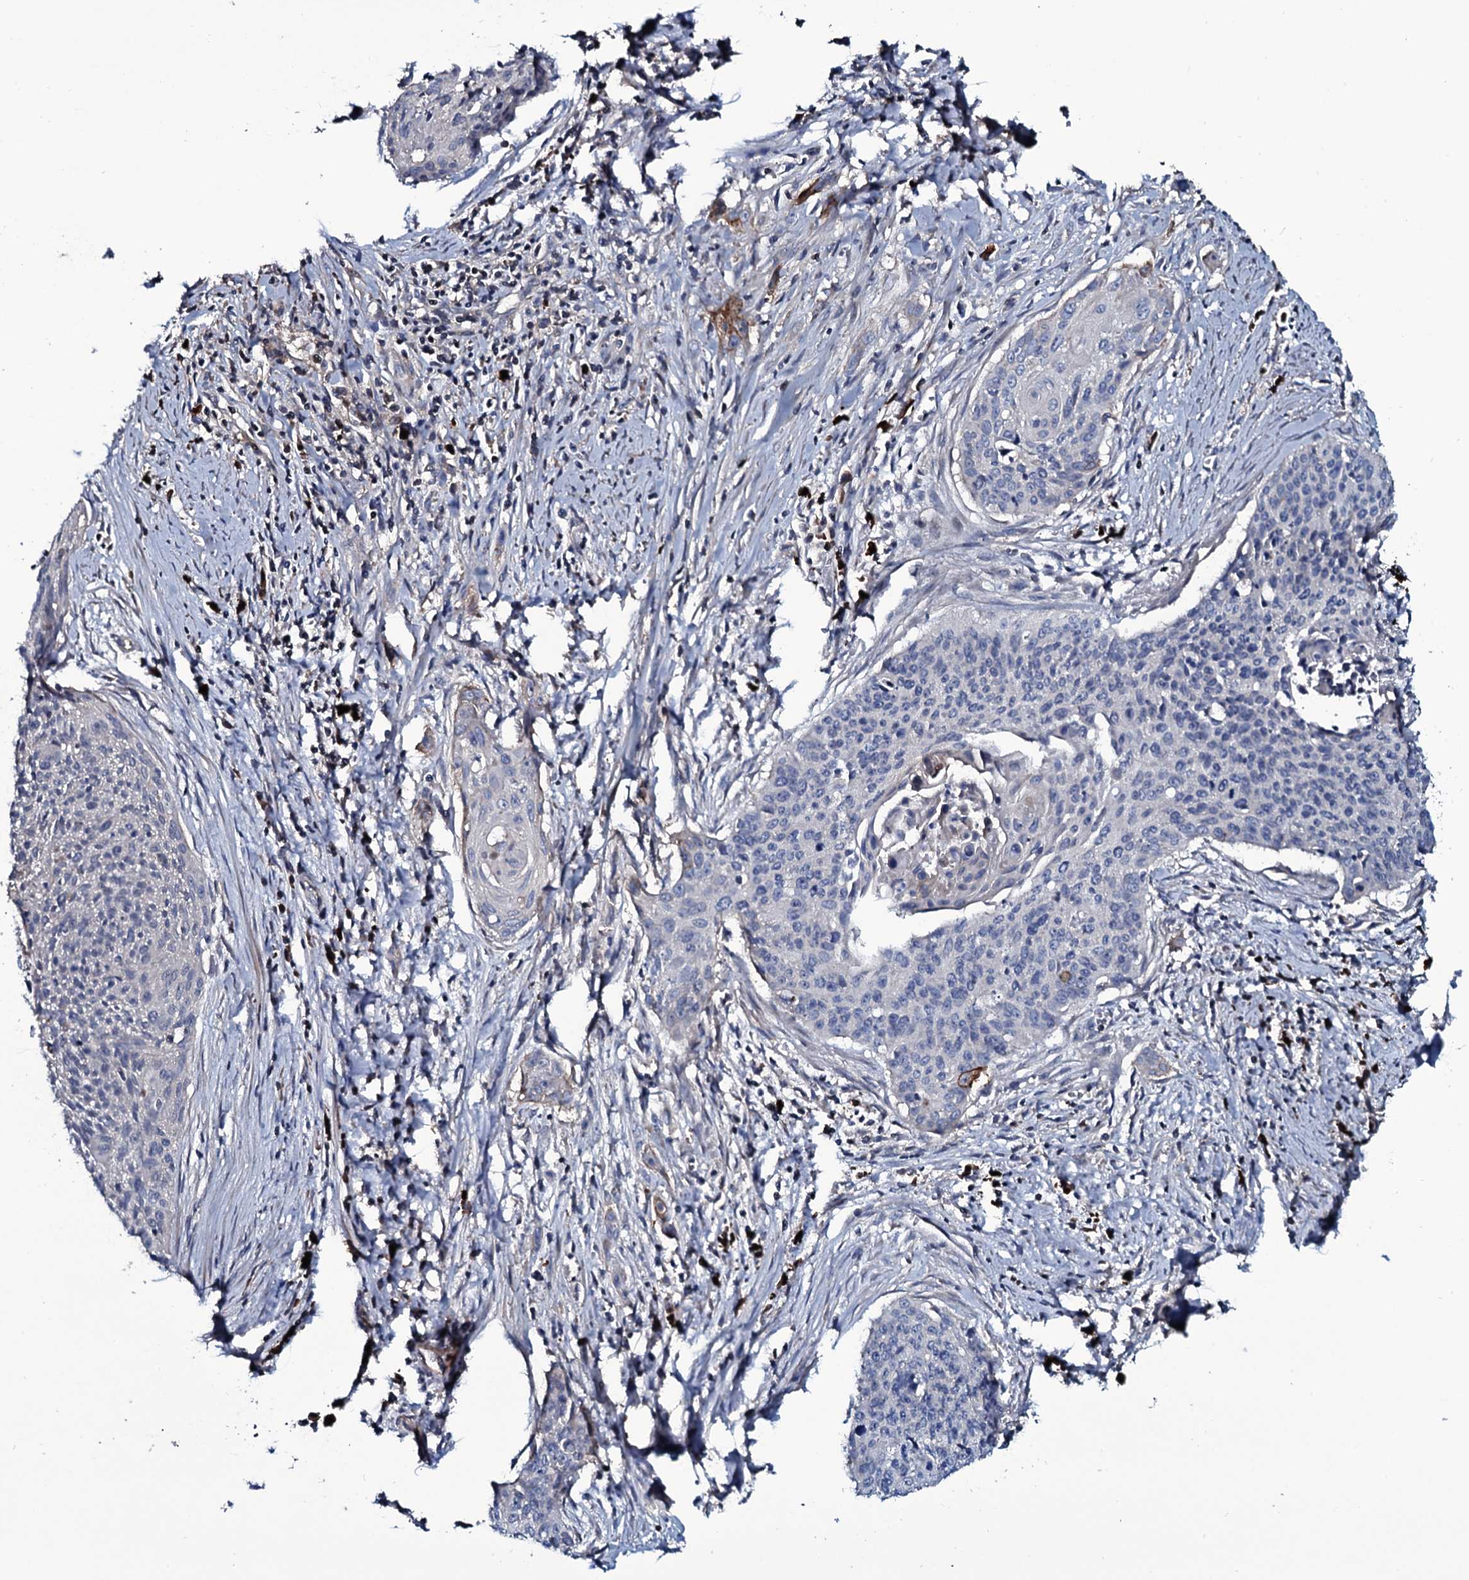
{"staining": {"intensity": "negative", "quantity": "none", "location": "none"}, "tissue": "cervical cancer", "cell_type": "Tumor cells", "image_type": "cancer", "snomed": [{"axis": "morphology", "description": "Squamous cell carcinoma, NOS"}, {"axis": "topography", "description": "Cervix"}], "caption": "A high-resolution image shows immunohistochemistry (IHC) staining of cervical squamous cell carcinoma, which displays no significant expression in tumor cells. The staining was performed using DAB (3,3'-diaminobenzidine) to visualize the protein expression in brown, while the nuclei were stained in blue with hematoxylin (Magnification: 20x).", "gene": "LYG2", "patient": {"sex": "female", "age": 55}}